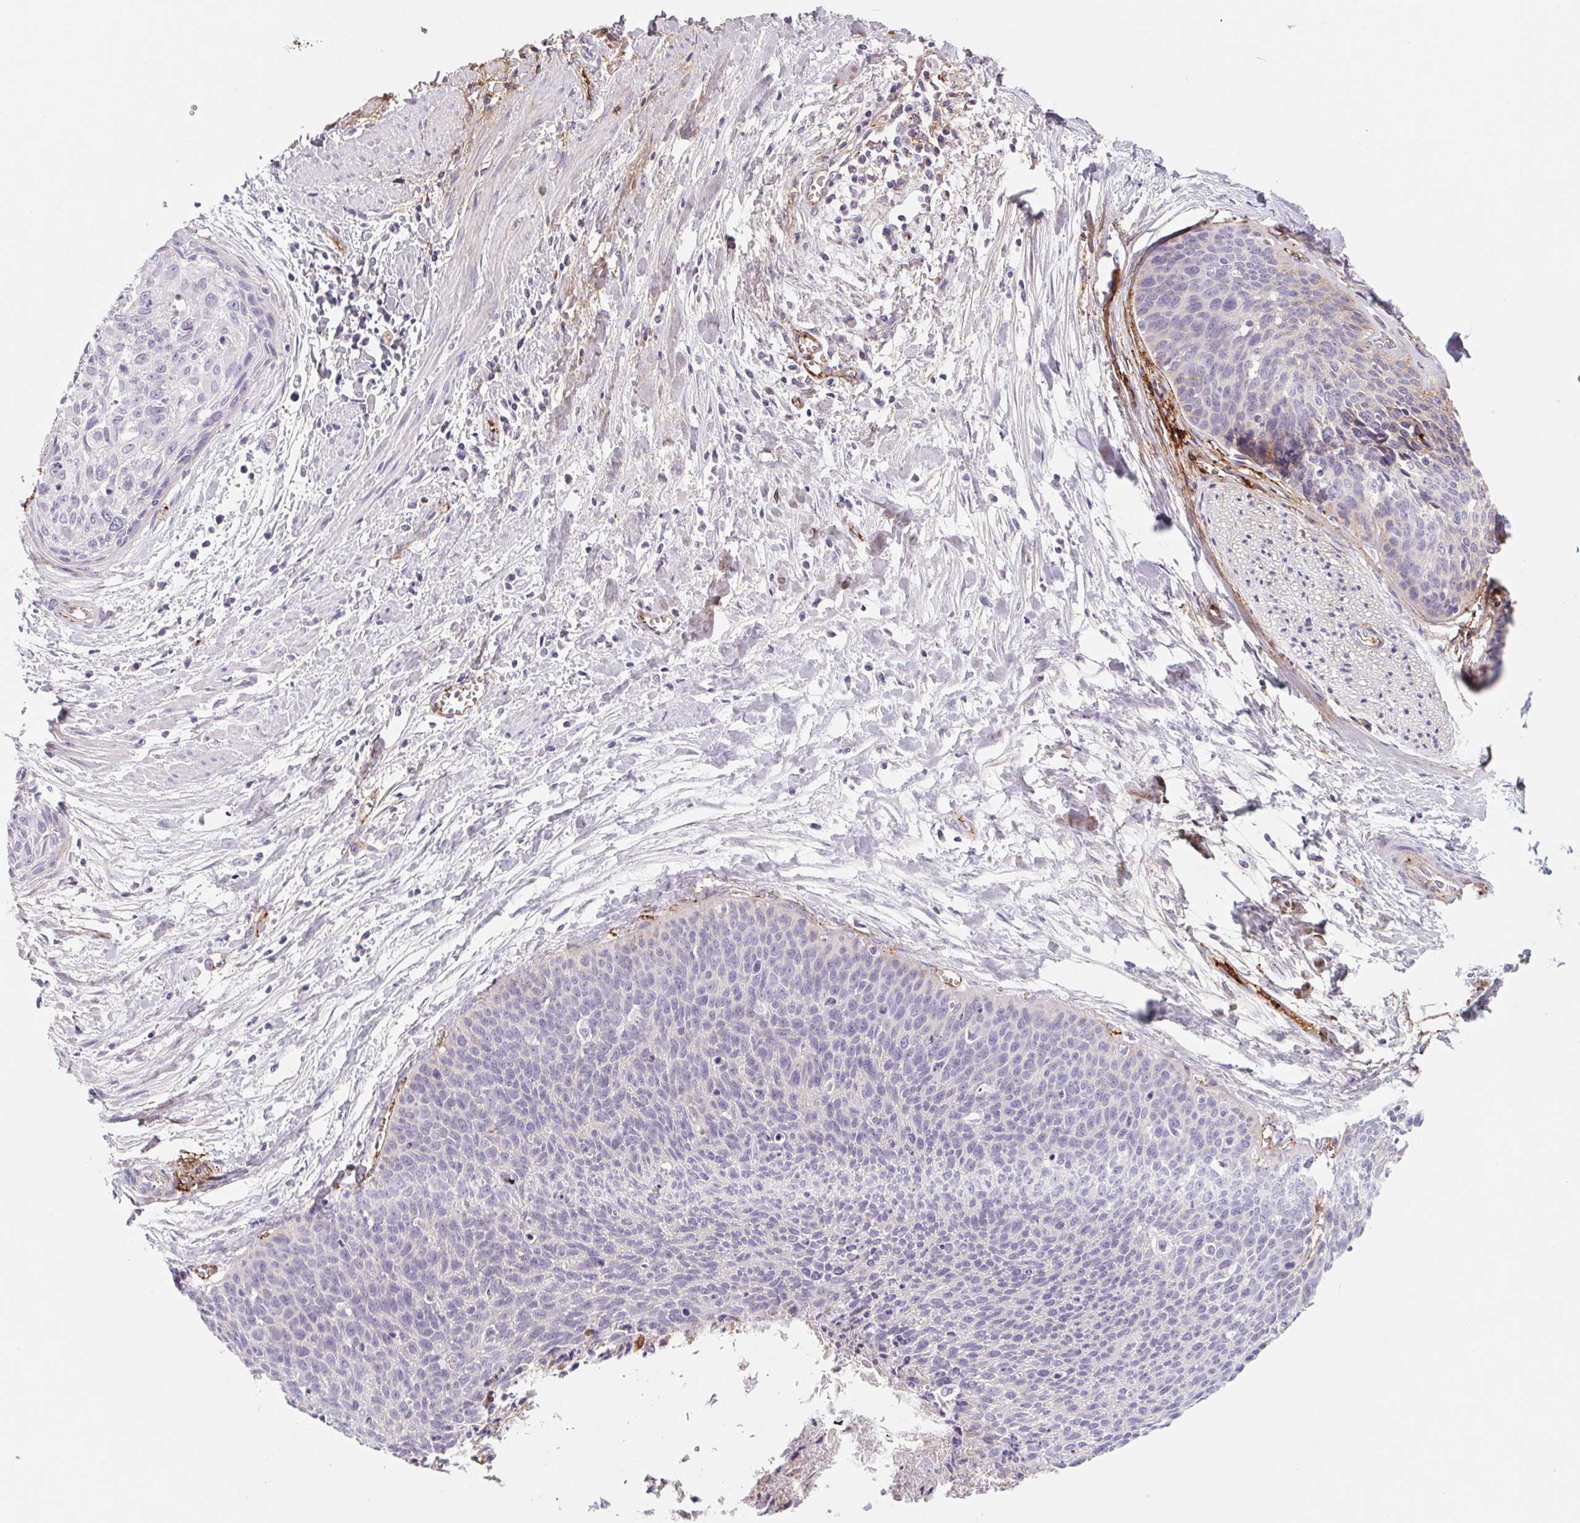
{"staining": {"intensity": "negative", "quantity": "none", "location": "none"}, "tissue": "cervical cancer", "cell_type": "Tumor cells", "image_type": "cancer", "snomed": [{"axis": "morphology", "description": "Squamous cell carcinoma, NOS"}, {"axis": "topography", "description": "Cervix"}], "caption": "Immunohistochemical staining of human squamous cell carcinoma (cervical) shows no significant expression in tumor cells.", "gene": "LPA", "patient": {"sex": "female", "age": 55}}